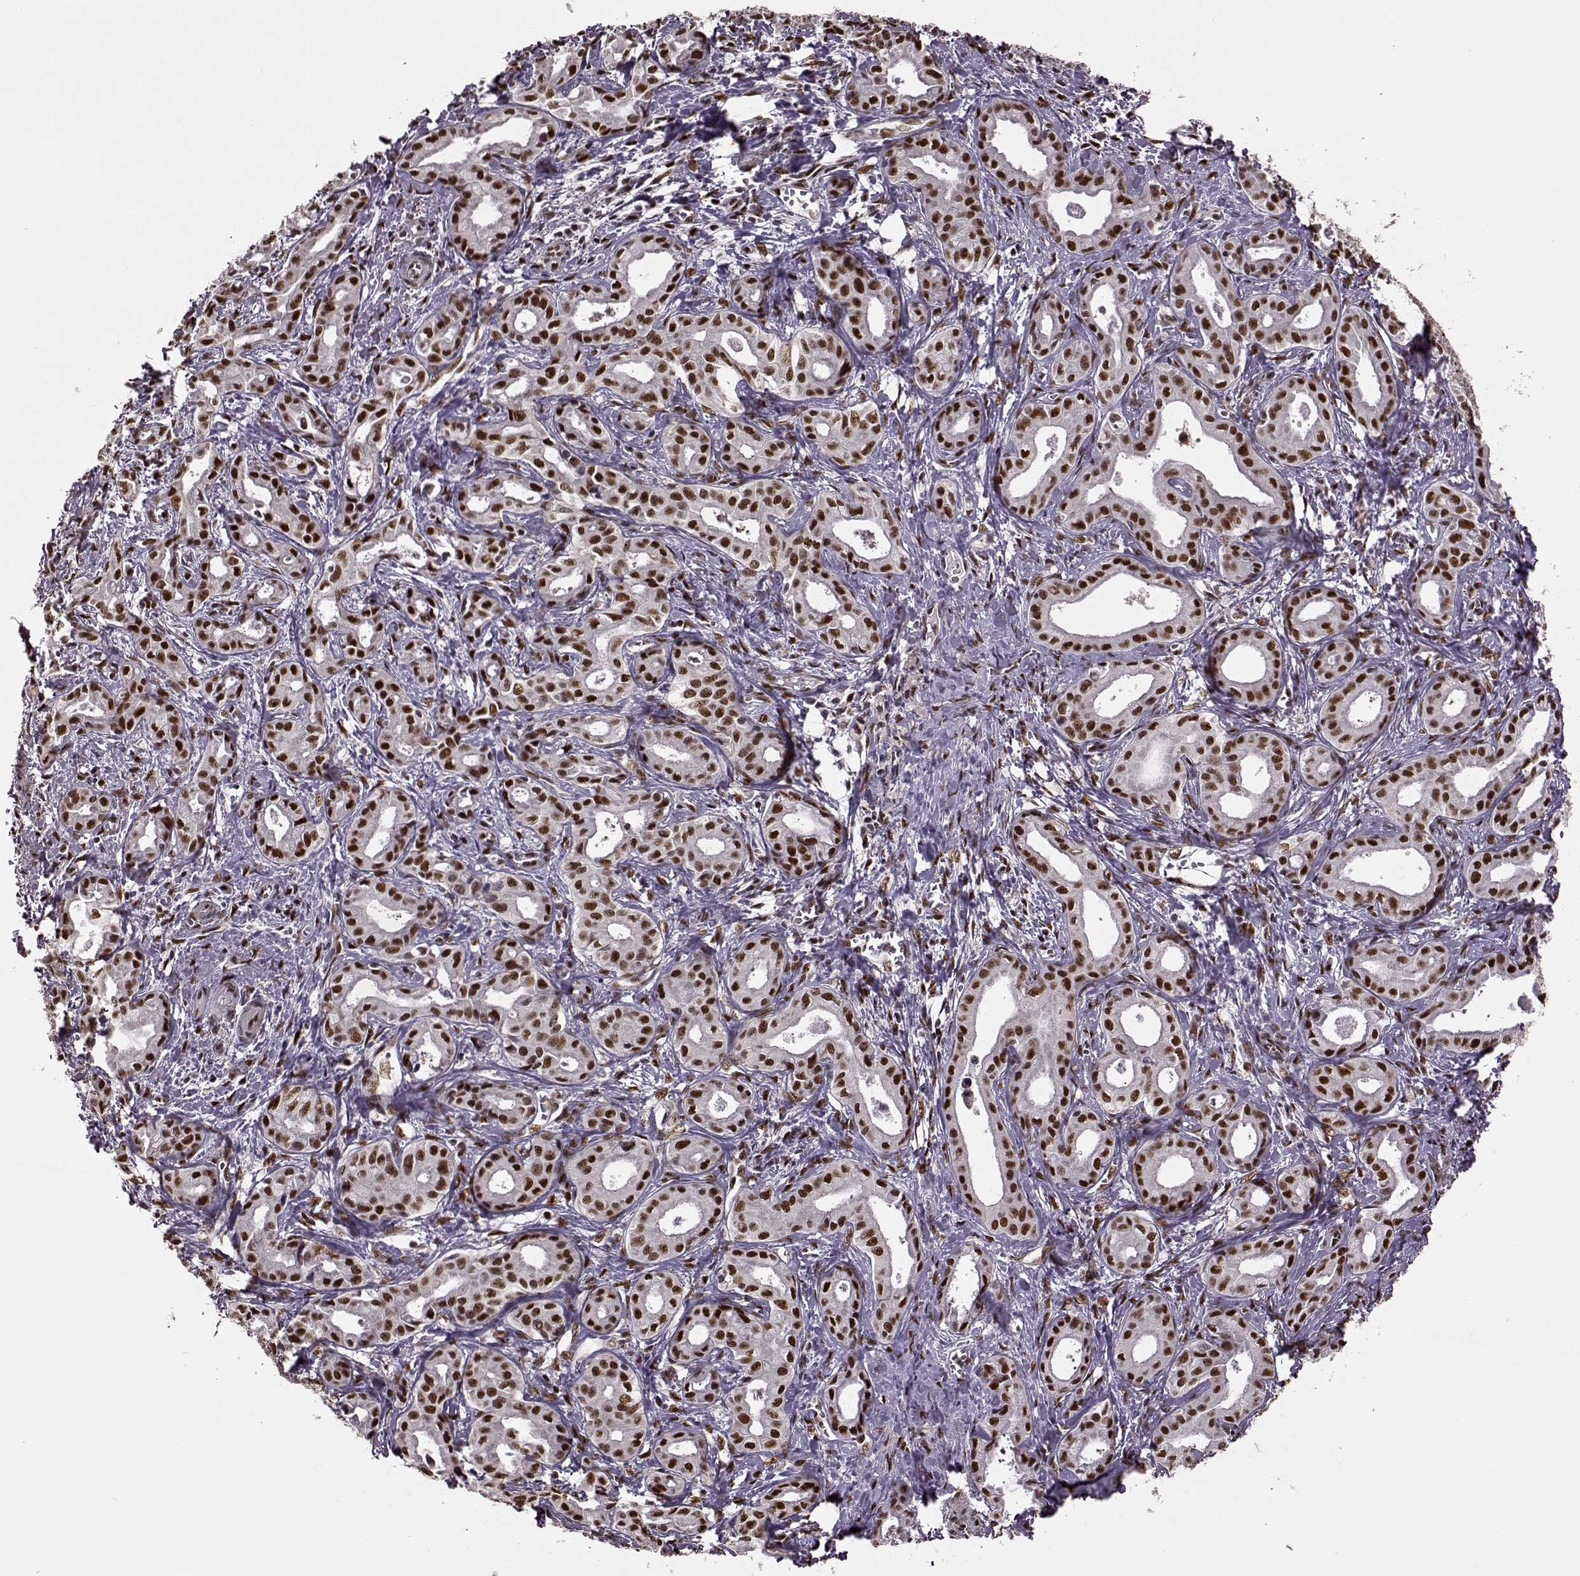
{"staining": {"intensity": "strong", "quantity": ">75%", "location": "nuclear"}, "tissue": "liver cancer", "cell_type": "Tumor cells", "image_type": "cancer", "snomed": [{"axis": "morphology", "description": "Cholangiocarcinoma"}, {"axis": "topography", "description": "Liver"}], "caption": "A photomicrograph showing strong nuclear staining in approximately >75% of tumor cells in liver cancer (cholangiocarcinoma), as visualized by brown immunohistochemical staining.", "gene": "FTO", "patient": {"sex": "female", "age": 65}}